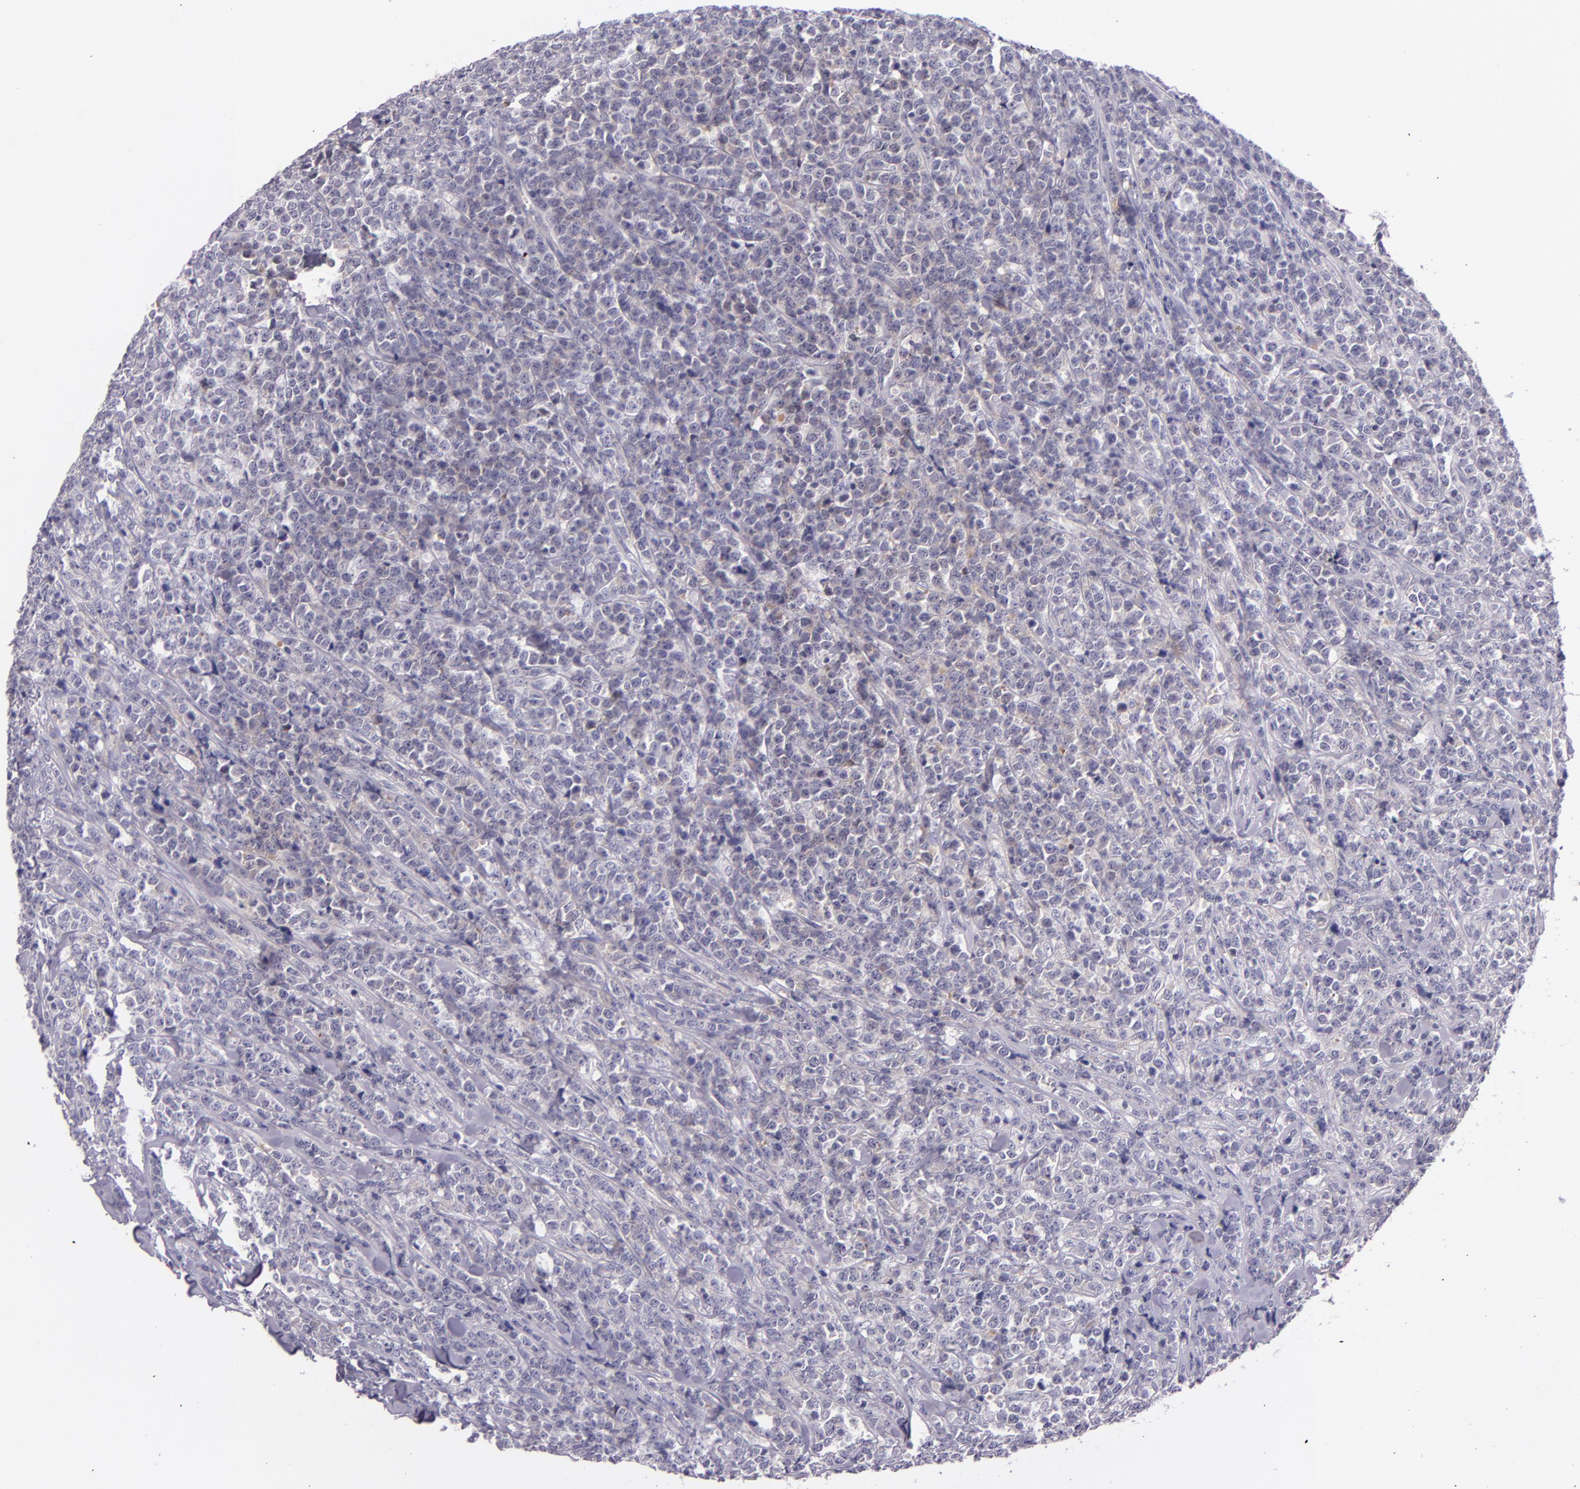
{"staining": {"intensity": "negative", "quantity": "none", "location": "none"}, "tissue": "lymphoma", "cell_type": "Tumor cells", "image_type": "cancer", "snomed": [{"axis": "morphology", "description": "Malignant lymphoma, non-Hodgkin's type, High grade"}, {"axis": "topography", "description": "Small intestine"}, {"axis": "topography", "description": "Colon"}], "caption": "There is no significant expression in tumor cells of malignant lymphoma, non-Hodgkin's type (high-grade). The staining is performed using DAB brown chromogen with nuclei counter-stained in using hematoxylin.", "gene": "HSP90AA1", "patient": {"sex": "male", "age": 8}}